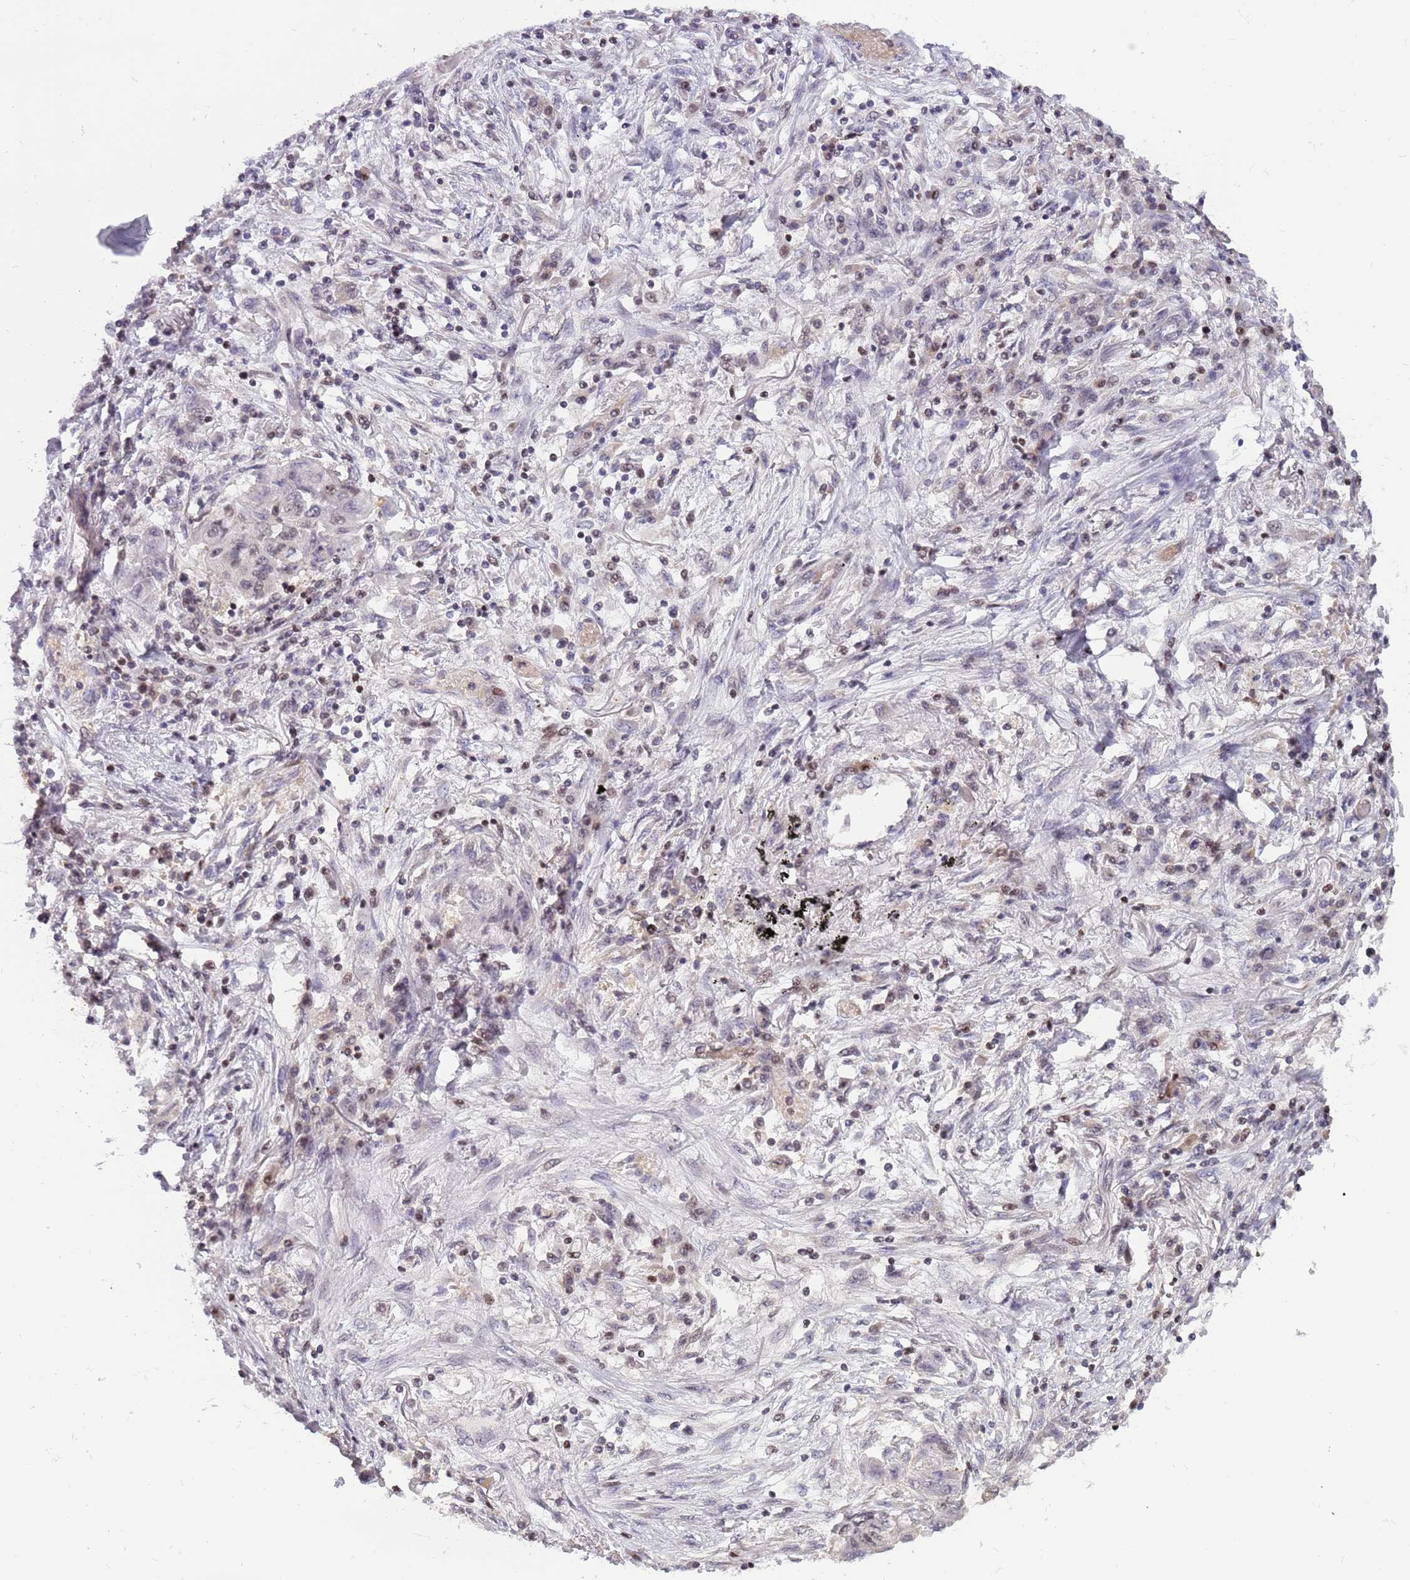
{"staining": {"intensity": "weak", "quantity": "<25%", "location": "nuclear"}, "tissue": "lung cancer", "cell_type": "Tumor cells", "image_type": "cancer", "snomed": [{"axis": "morphology", "description": "Squamous cell carcinoma, NOS"}, {"axis": "topography", "description": "Lung"}], "caption": "This is a micrograph of immunohistochemistry staining of squamous cell carcinoma (lung), which shows no positivity in tumor cells.", "gene": "ARHGEF5", "patient": {"sex": "male", "age": 74}}